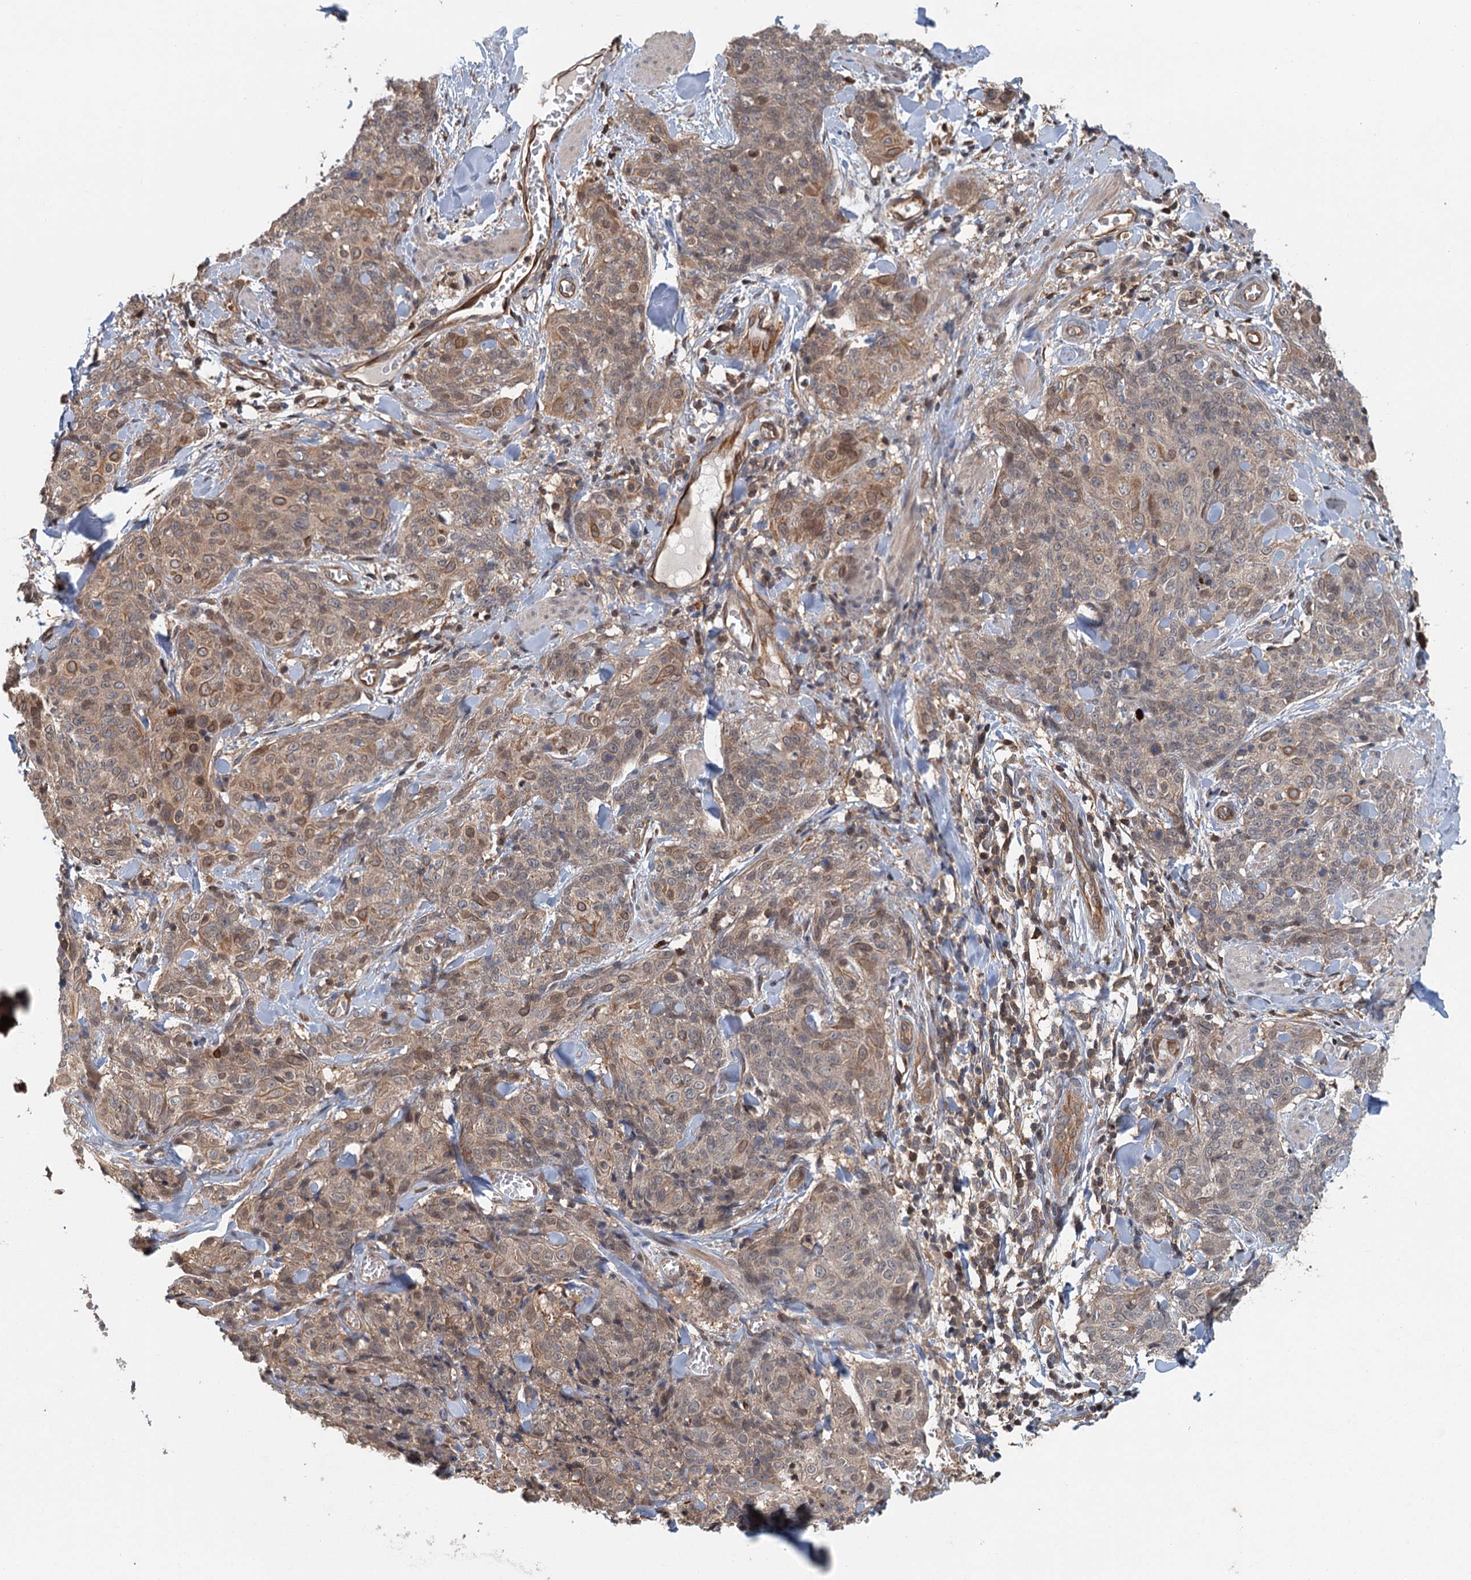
{"staining": {"intensity": "moderate", "quantity": "25%-75%", "location": "cytoplasmic/membranous"}, "tissue": "skin cancer", "cell_type": "Tumor cells", "image_type": "cancer", "snomed": [{"axis": "morphology", "description": "Squamous cell carcinoma, NOS"}, {"axis": "topography", "description": "Skin"}, {"axis": "topography", "description": "Vulva"}], "caption": "Immunohistochemical staining of human skin squamous cell carcinoma reveals moderate cytoplasmic/membranous protein positivity in about 25%-75% of tumor cells.", "gene": "ZNF527", "patient": {"sex": "female", "age": 85}}